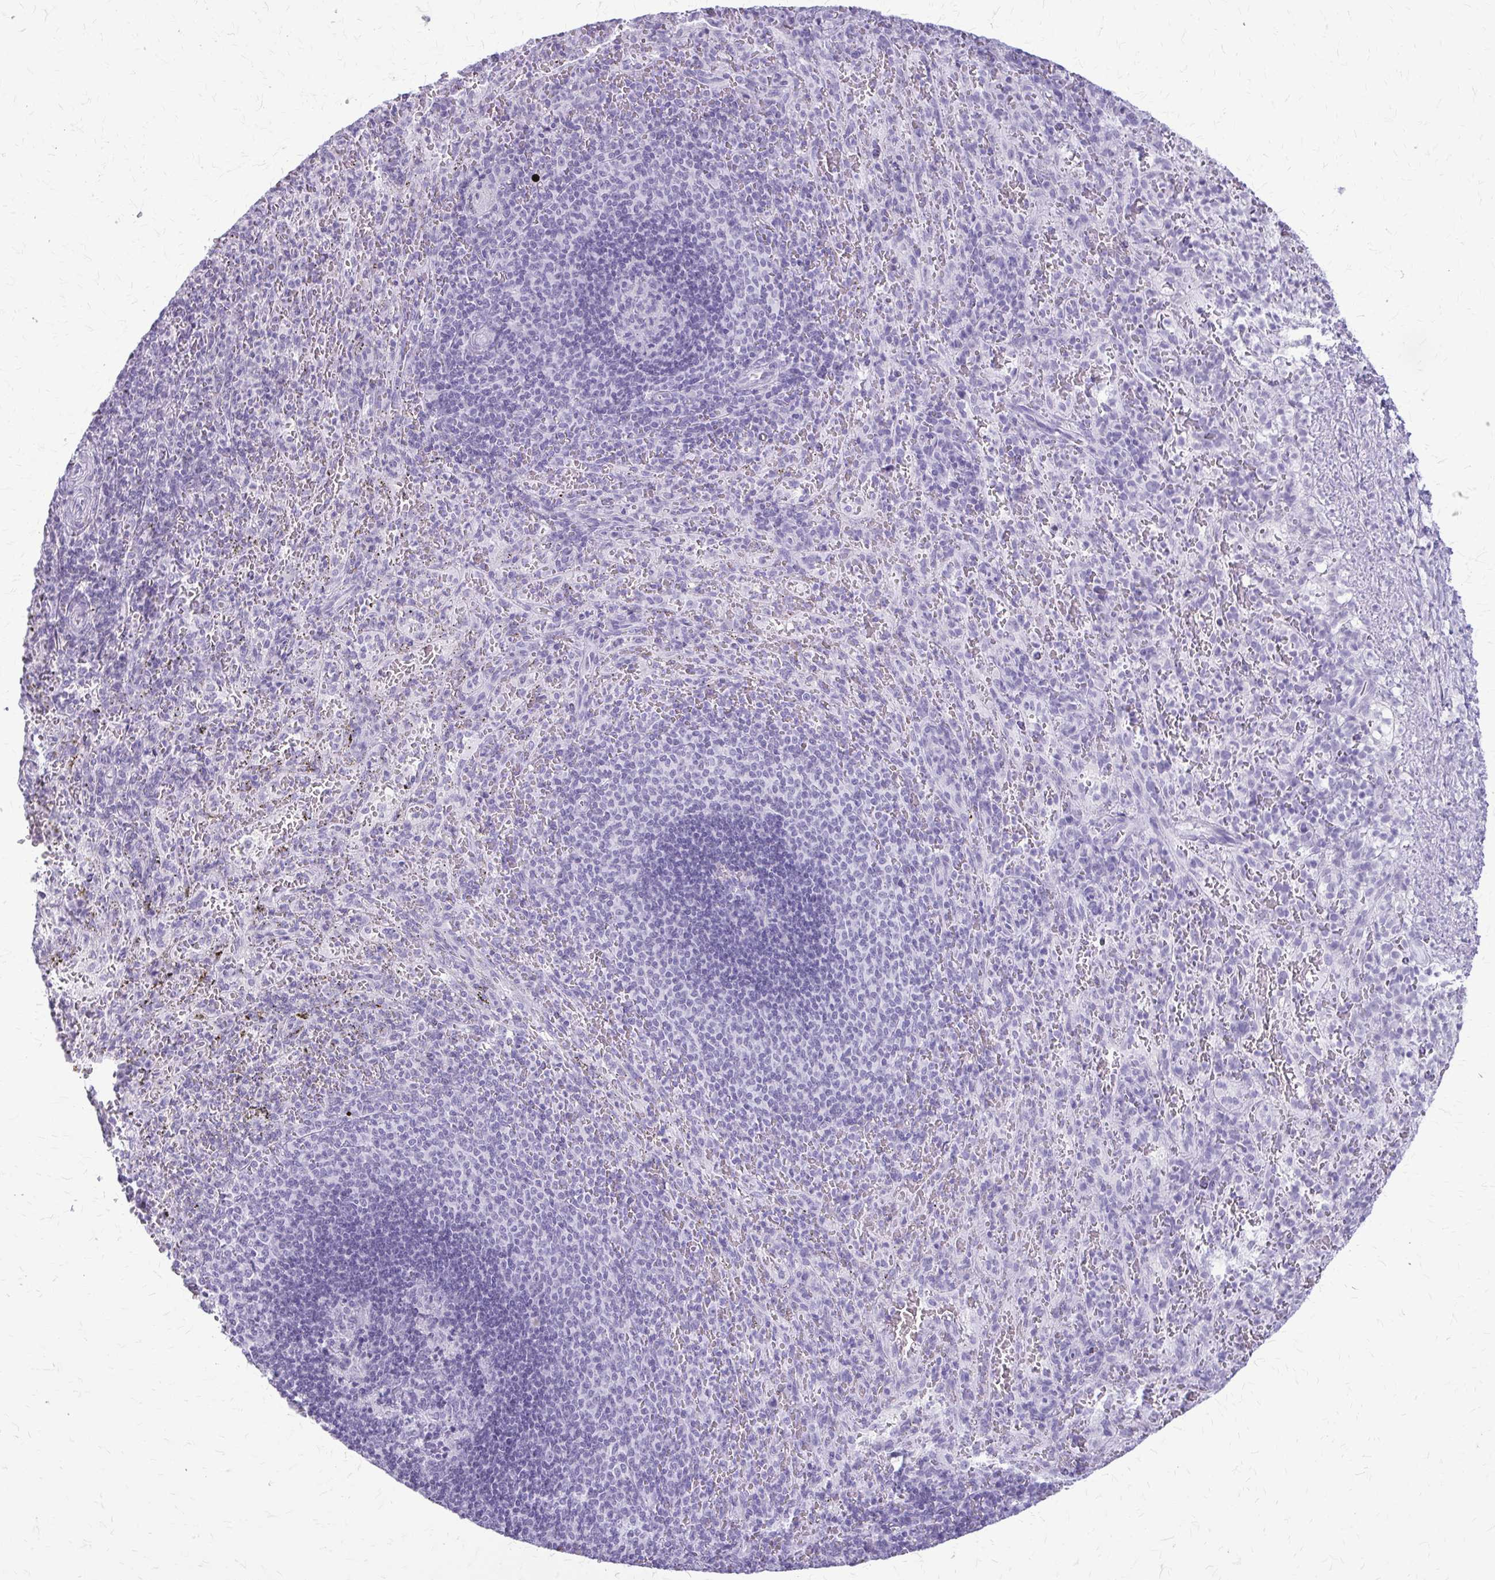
{"staining": {"intensity": "negative", "quantity": "none", "location": "none"}, "tissue": "spleen", "cell_type": "Cells in red pulp", "image_type": "normal", "snomed": [{"axis": "morphology", "description": "Normal tissue, NOS"}, {"axis": "topography", "description": "Spleen"}], "caption": "This photomicrograph is of normal spleen stained with immunohistochemistry to label a protein in brown with the nuclei are counter-stained blue. There is no expression in cells in red pulp.", "gene": "KRT5", "patient": {"sex": "male", "age": 57}}